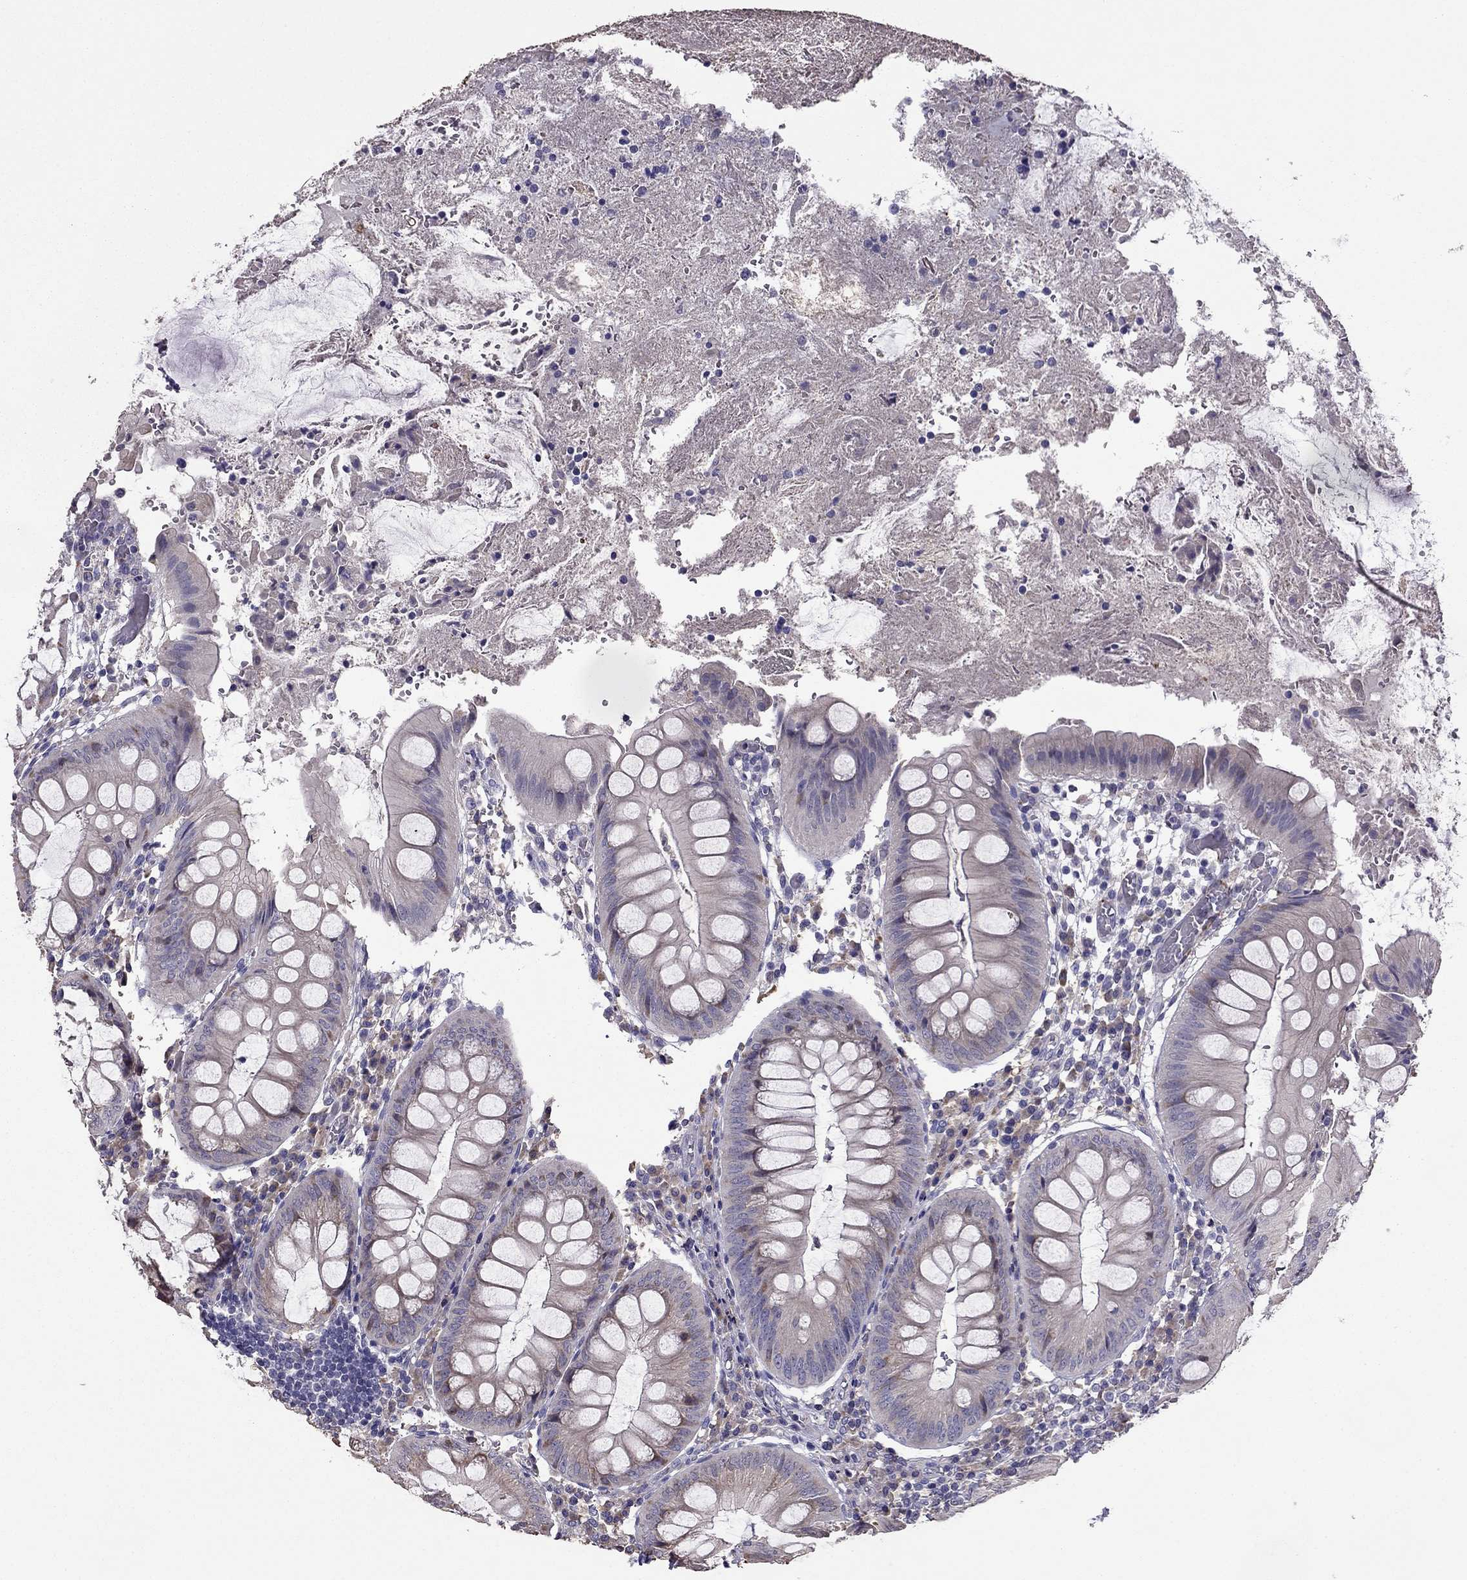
{"staining": {"intensity": "negative", "quantity": "none", "location": "none"}, "tissue": "appendix", "cell_type": "Glandular cells", "image_type": "normal", "snomed": [{"axis": "morphology", "description": "Normal tissue, NOS"}, {"axis": "morphology", "description": "Inflammation, NOS"}, {"axis": "topography", "description": "Appendix"}], "caption": "This is an immunohistochemistry (IHC) image of normal appendix. There is no staining in glandular cells.", "gene": "CDH9", "patient": {"sex": "male", "age": 16}}